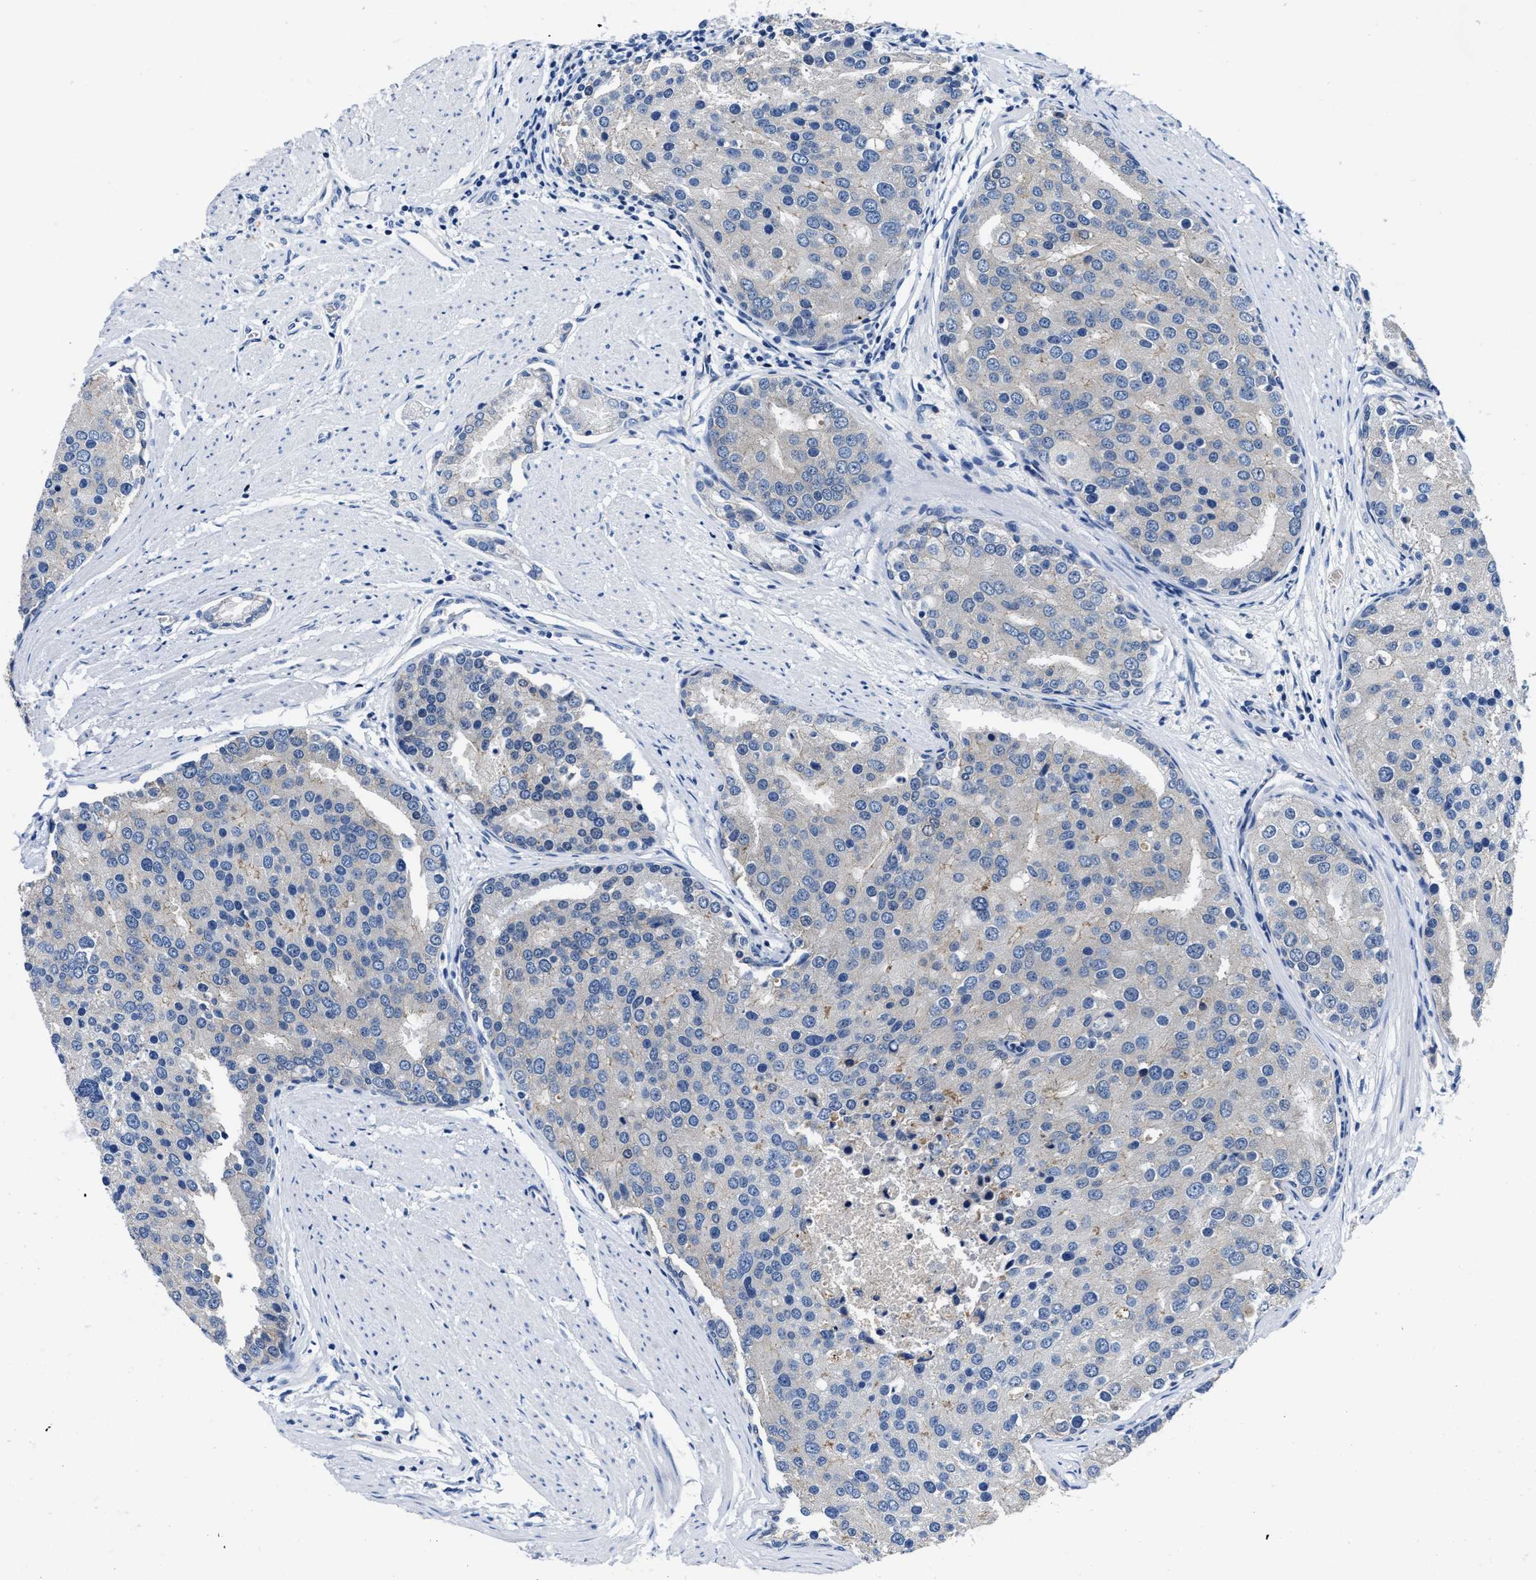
{"staining": {"intensity": "negative", "quantity": "none", "location": "none"}, "tissue": "prostate cancer", "cell_type": "Tumor cells", "image_type": "cancer", "snomed": [{"axis": "morphology", "description": "Adenocarcinoma, High grade"}, {"axis": "topography", "description": "Prostate"}], "caption": "The micrograph demonstrates no staining of tumor cells in adenocarcinoma (high-grade) (prostate).", "gene": "GHITM", "patient": {"sex": "male", "age": 50}}